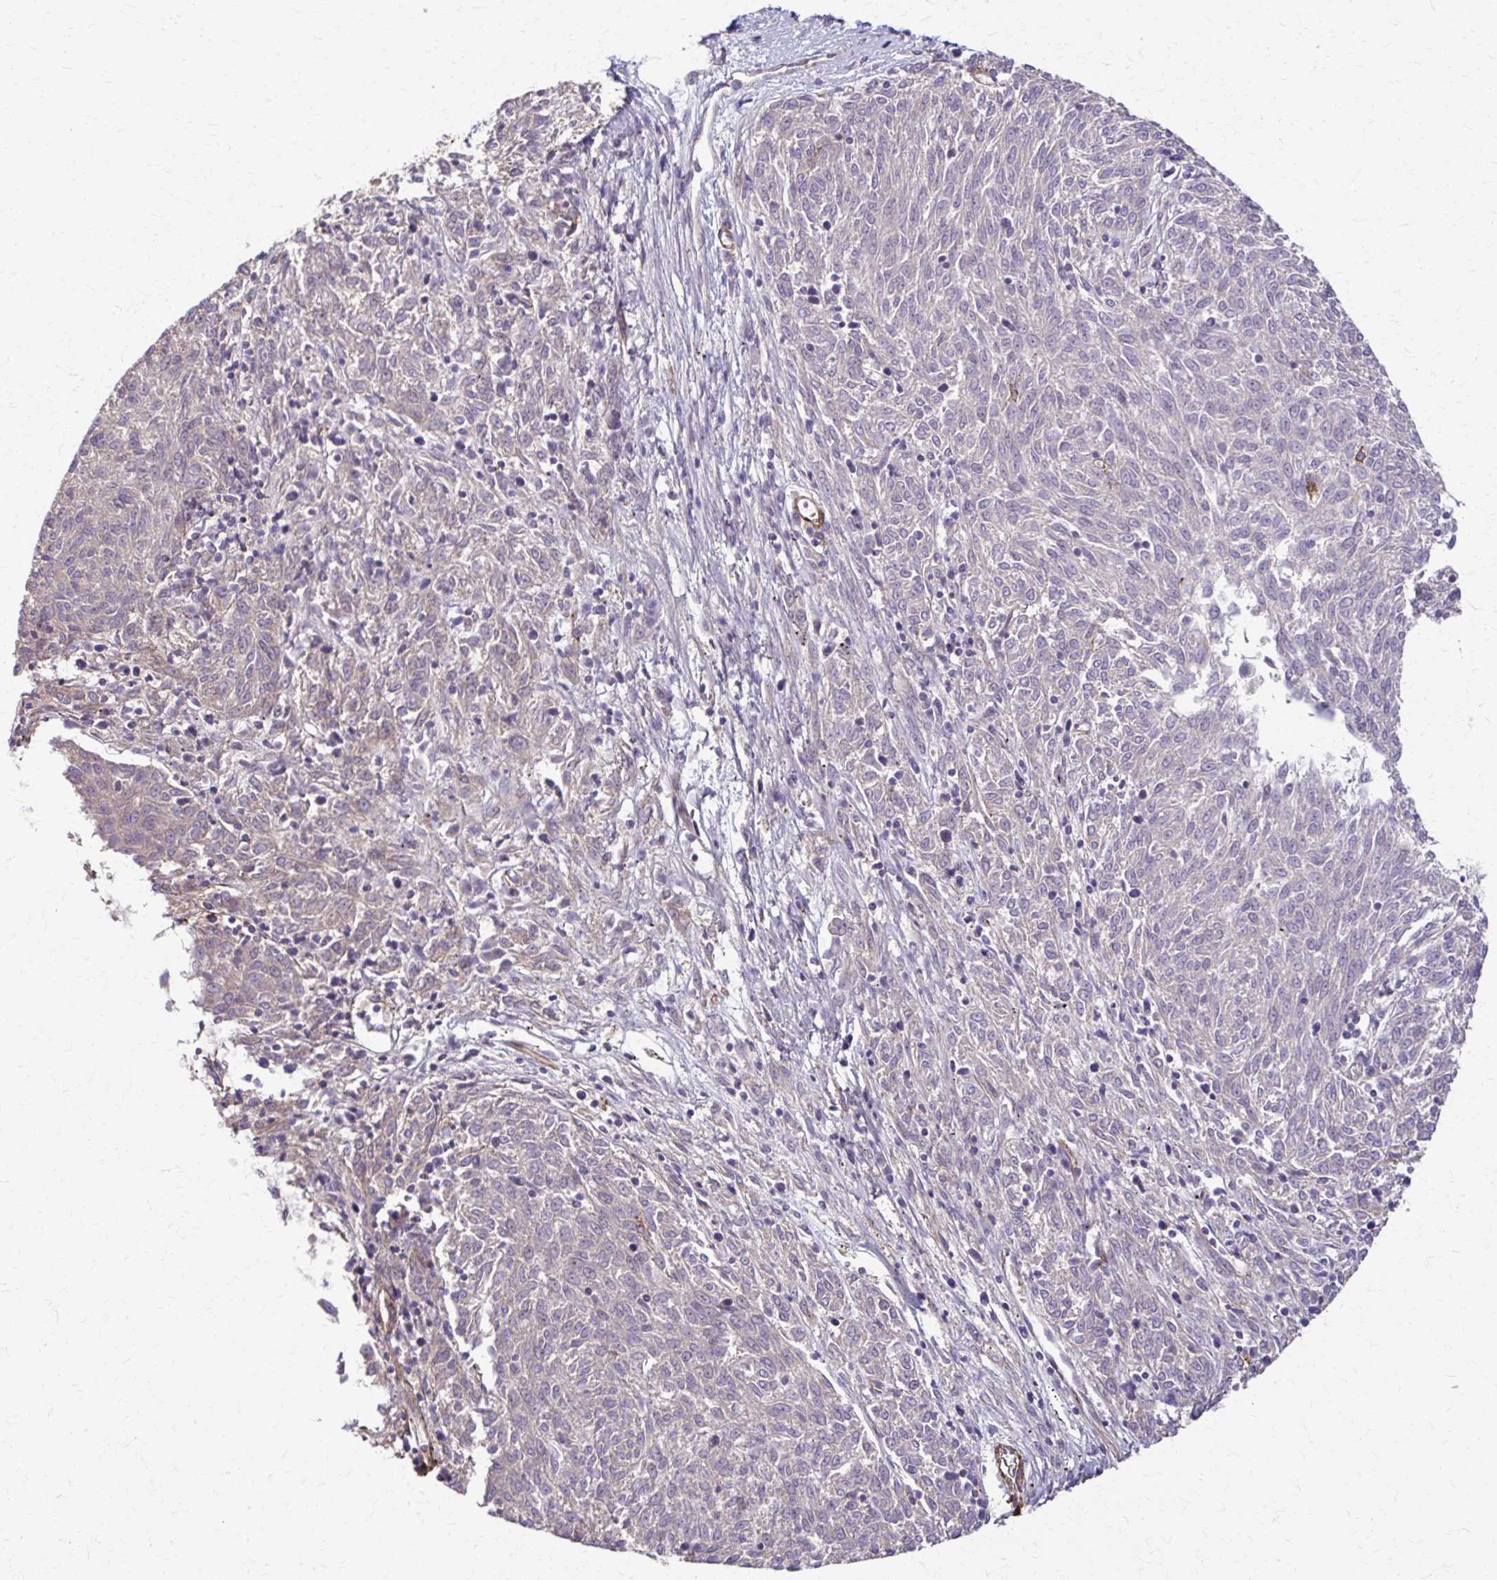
{"staining": {"intensity": "negative", "quantity": "none", "location": "none"}, "tissue": "melanoma", "cell_type": "Tumor cells", "image_type": "cancer", "snomed": [{"axis": "morphology", "description": "Malignant melanoma, NOS"}, {"axis": "topography", "description": "Skin"}], "caption": "Tumor cells are negative for protein expression in human malignant melanoma.", "gene": "DSP", "patient": {"sex": "female", "age": 72}}